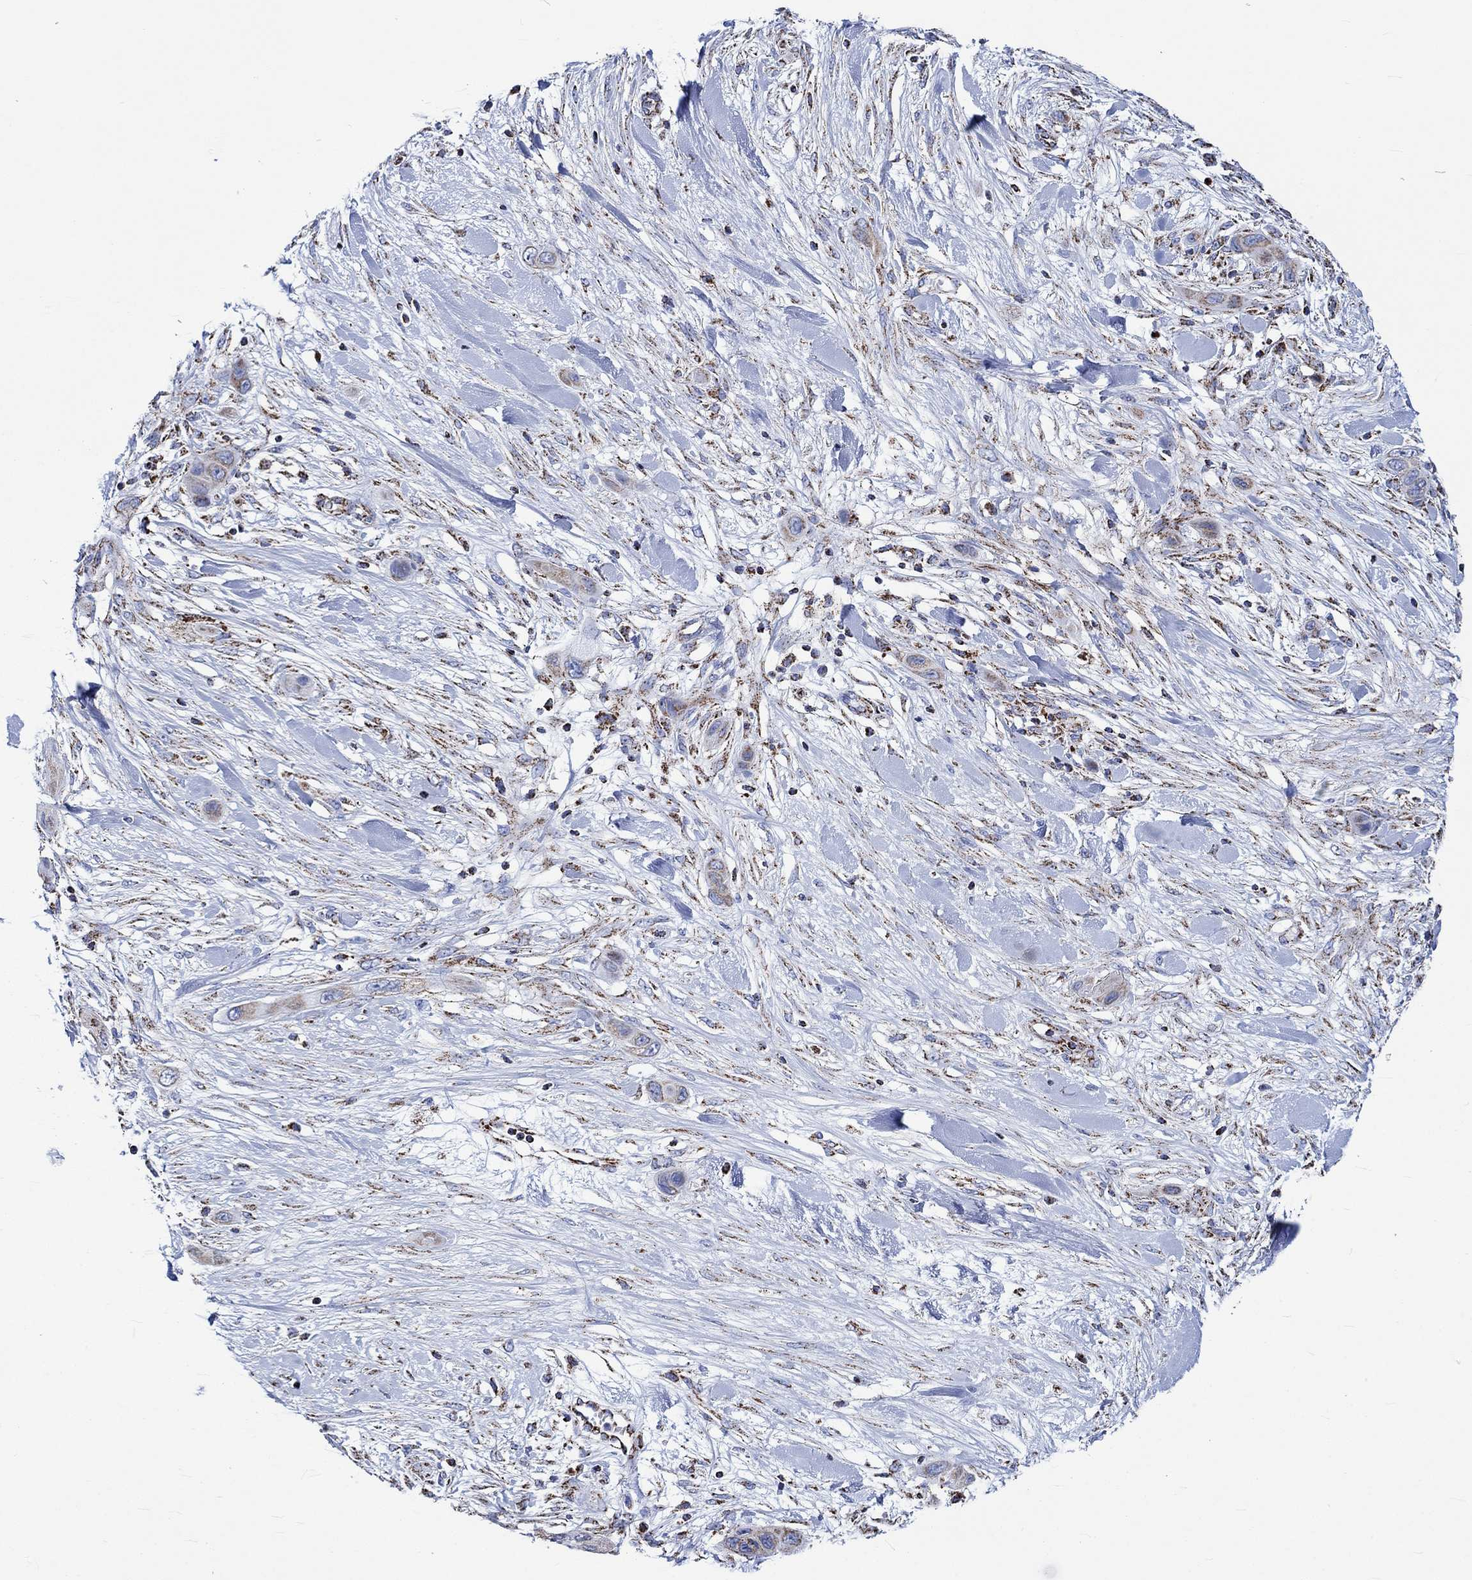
{"staining": {"intensity": "moderate", "quantity": "25%-75%", "location": "cytoplasmic/membranous"}, "tissue": "skin cancer", "cell_type": "Tumor cells", "image_type": "cancer", "snomed": [{"axis": "morphology", "description": "Squamous cell carcinoma, NOS"}, {"axis": "topography", "description": "Skin"}], "caption": "Immunohistochemistry (IHC) photomicrograph of skin cancer (squamous cell carcinoma) stained for a protein (brown), which demonstrates medium levels of moderate cytoplasmic/membranous staining in approximately 25%-75% of tumor cells.", "gene": "RCE1", "patient": {"sex": "male", "age": 79}}